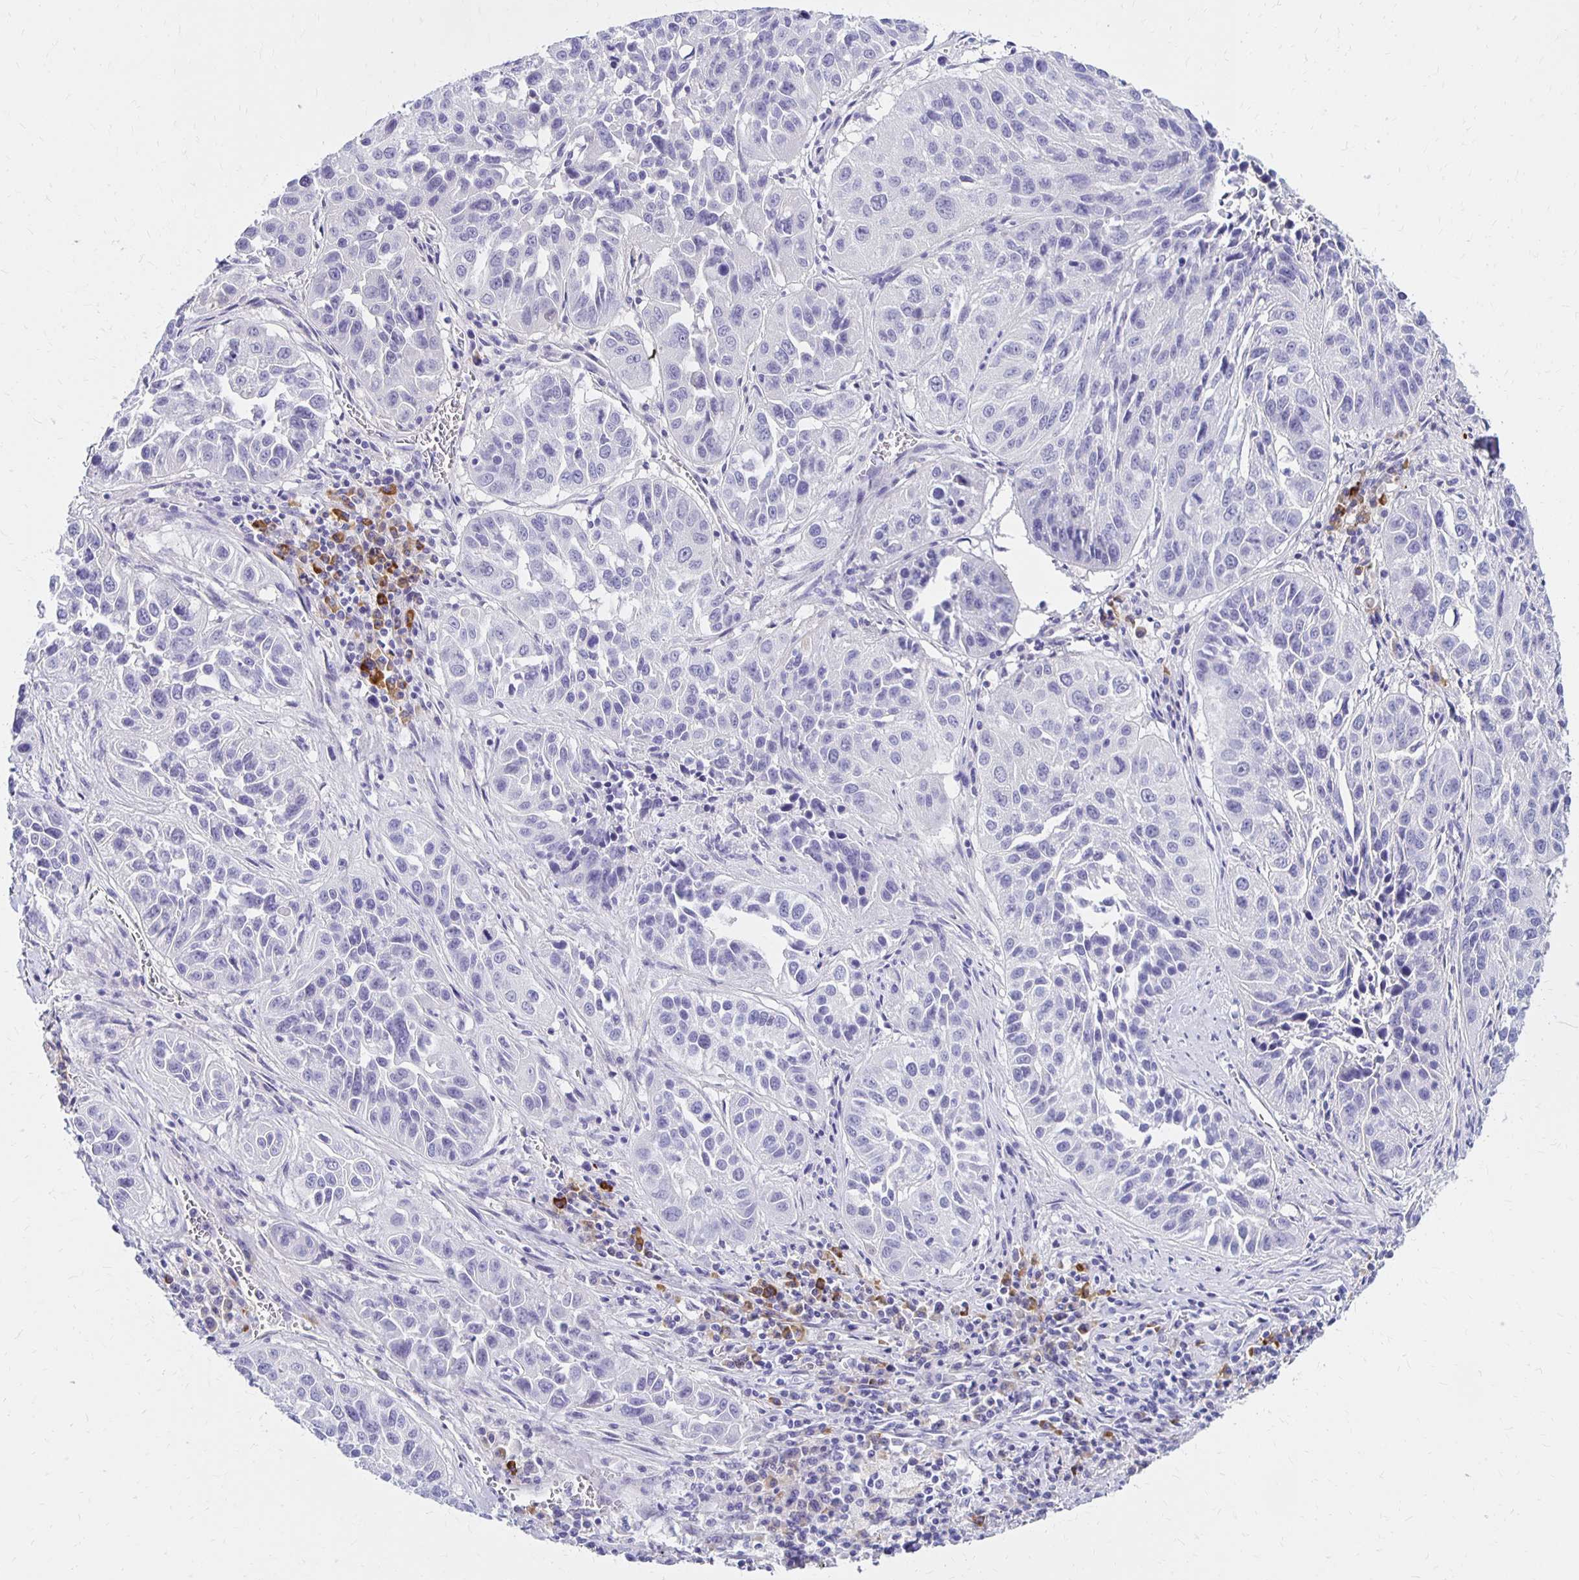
{"staining": {"intensity": "negative", "quantity": "none", "location": "none"}, "tissue": "lung cancer", "cell_type": "Tumor cells", "image_type": "cancer", "snomed": [{"axis": "morphology", "description": "Squamous cell carcinoma, NOS"}, {"axis": "topography", "description": "Lung"}], "caption": "This photomicrograph is of lung cancer (squamous cell carcinoma) stained with IHC to label a protein in brown with the nuclei are counter-stained blue. There is no expression in tumor cells.", "gene": "FNTB", "patient": {"sex": "female", "age": 61}}